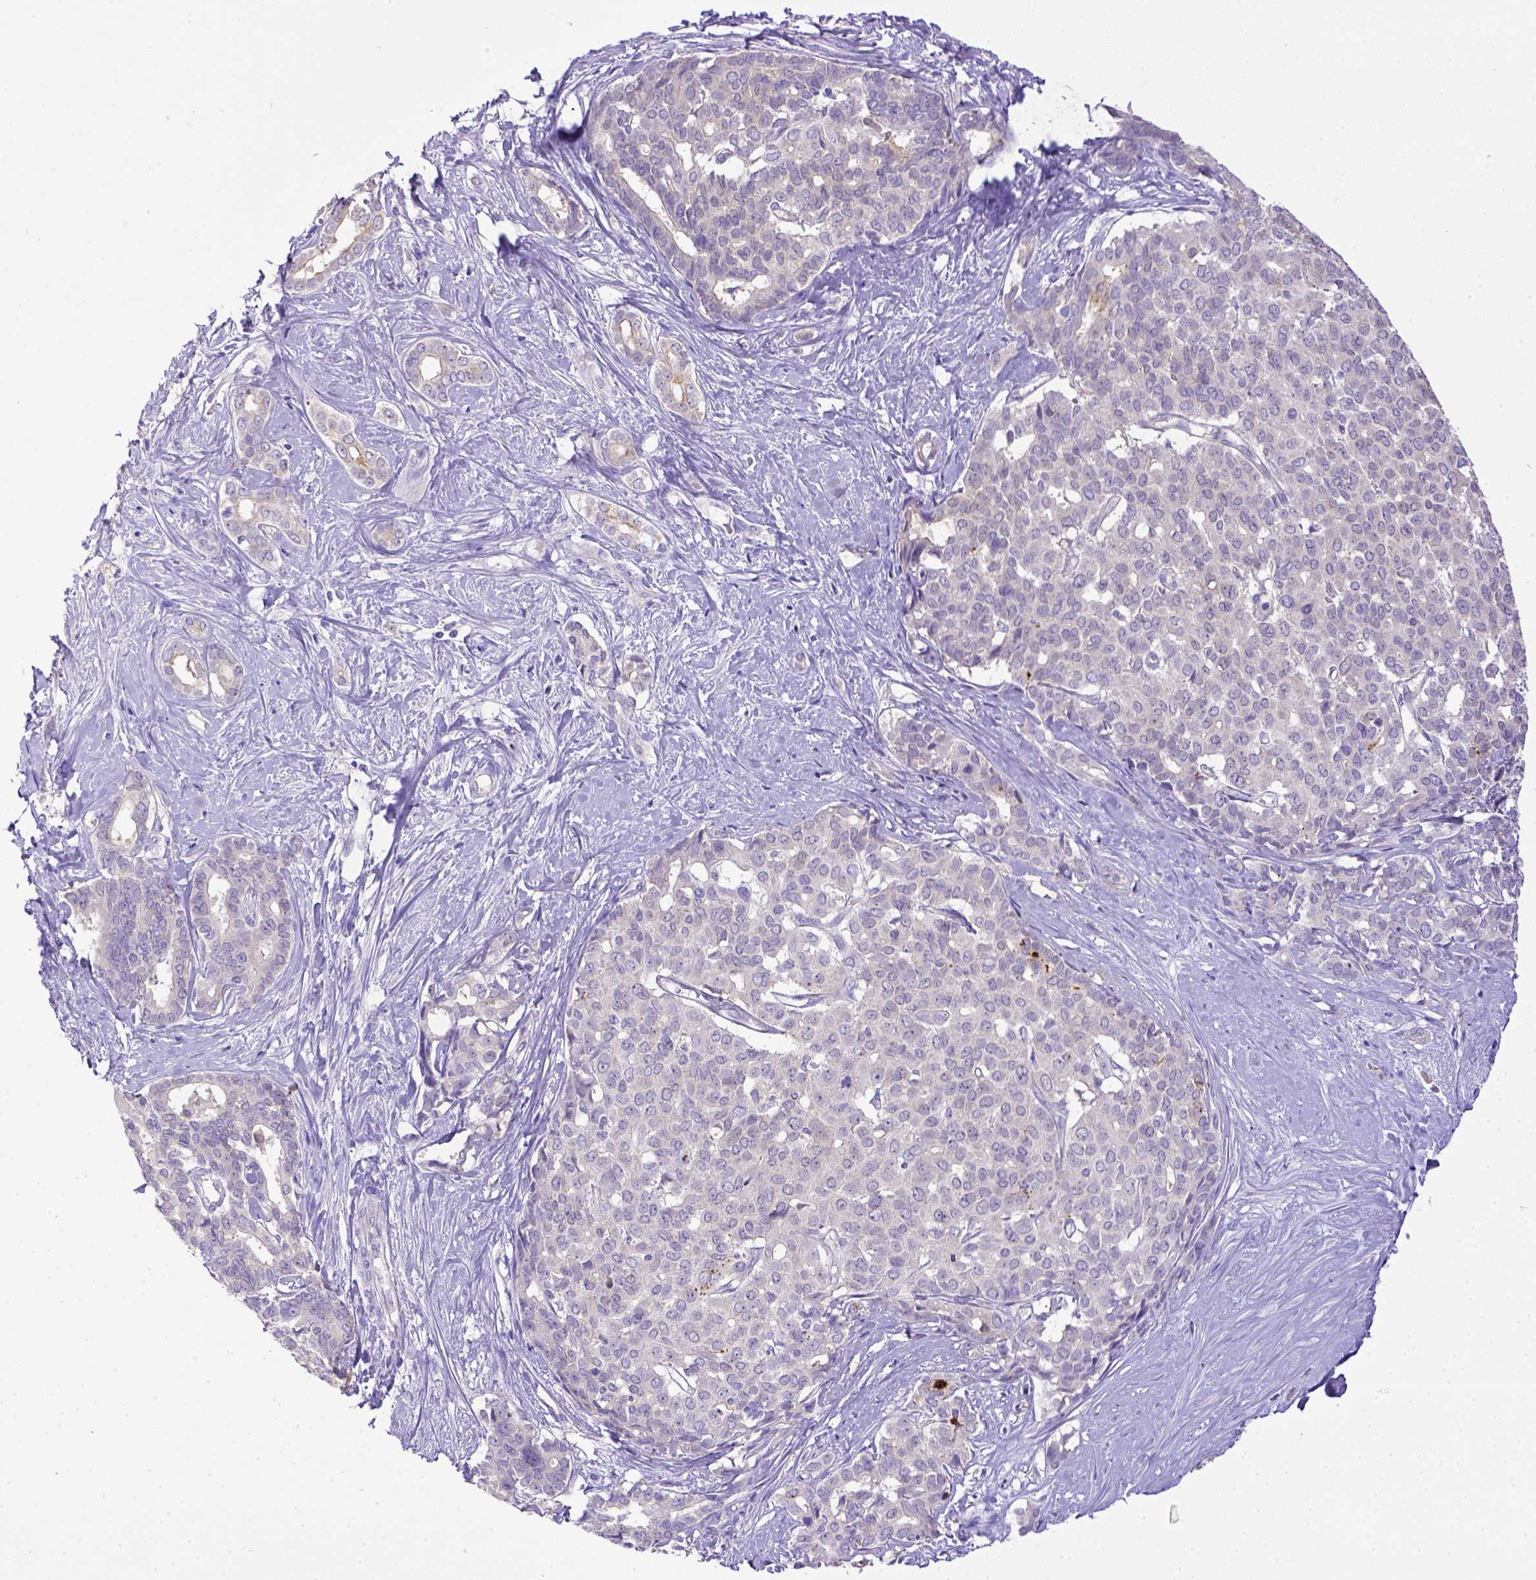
{"staining": {"intensity": "negative", "quantity": "none", "location": "none"}, "tissue": "liver cancer", "cell_type": "Tumor cells", "image_type": "cancer", "snomed": [{"axis": "morphology", "description": "Cholangiocarcinoma"}, {"axis": "topography", "description": "Liver"}], "caption": "Immunohistochemistry of liver cholangiocarcinoma shows no expression in tumor cells.", "gene": "CD40", "patient": {"sex": "female", "age": 47}}